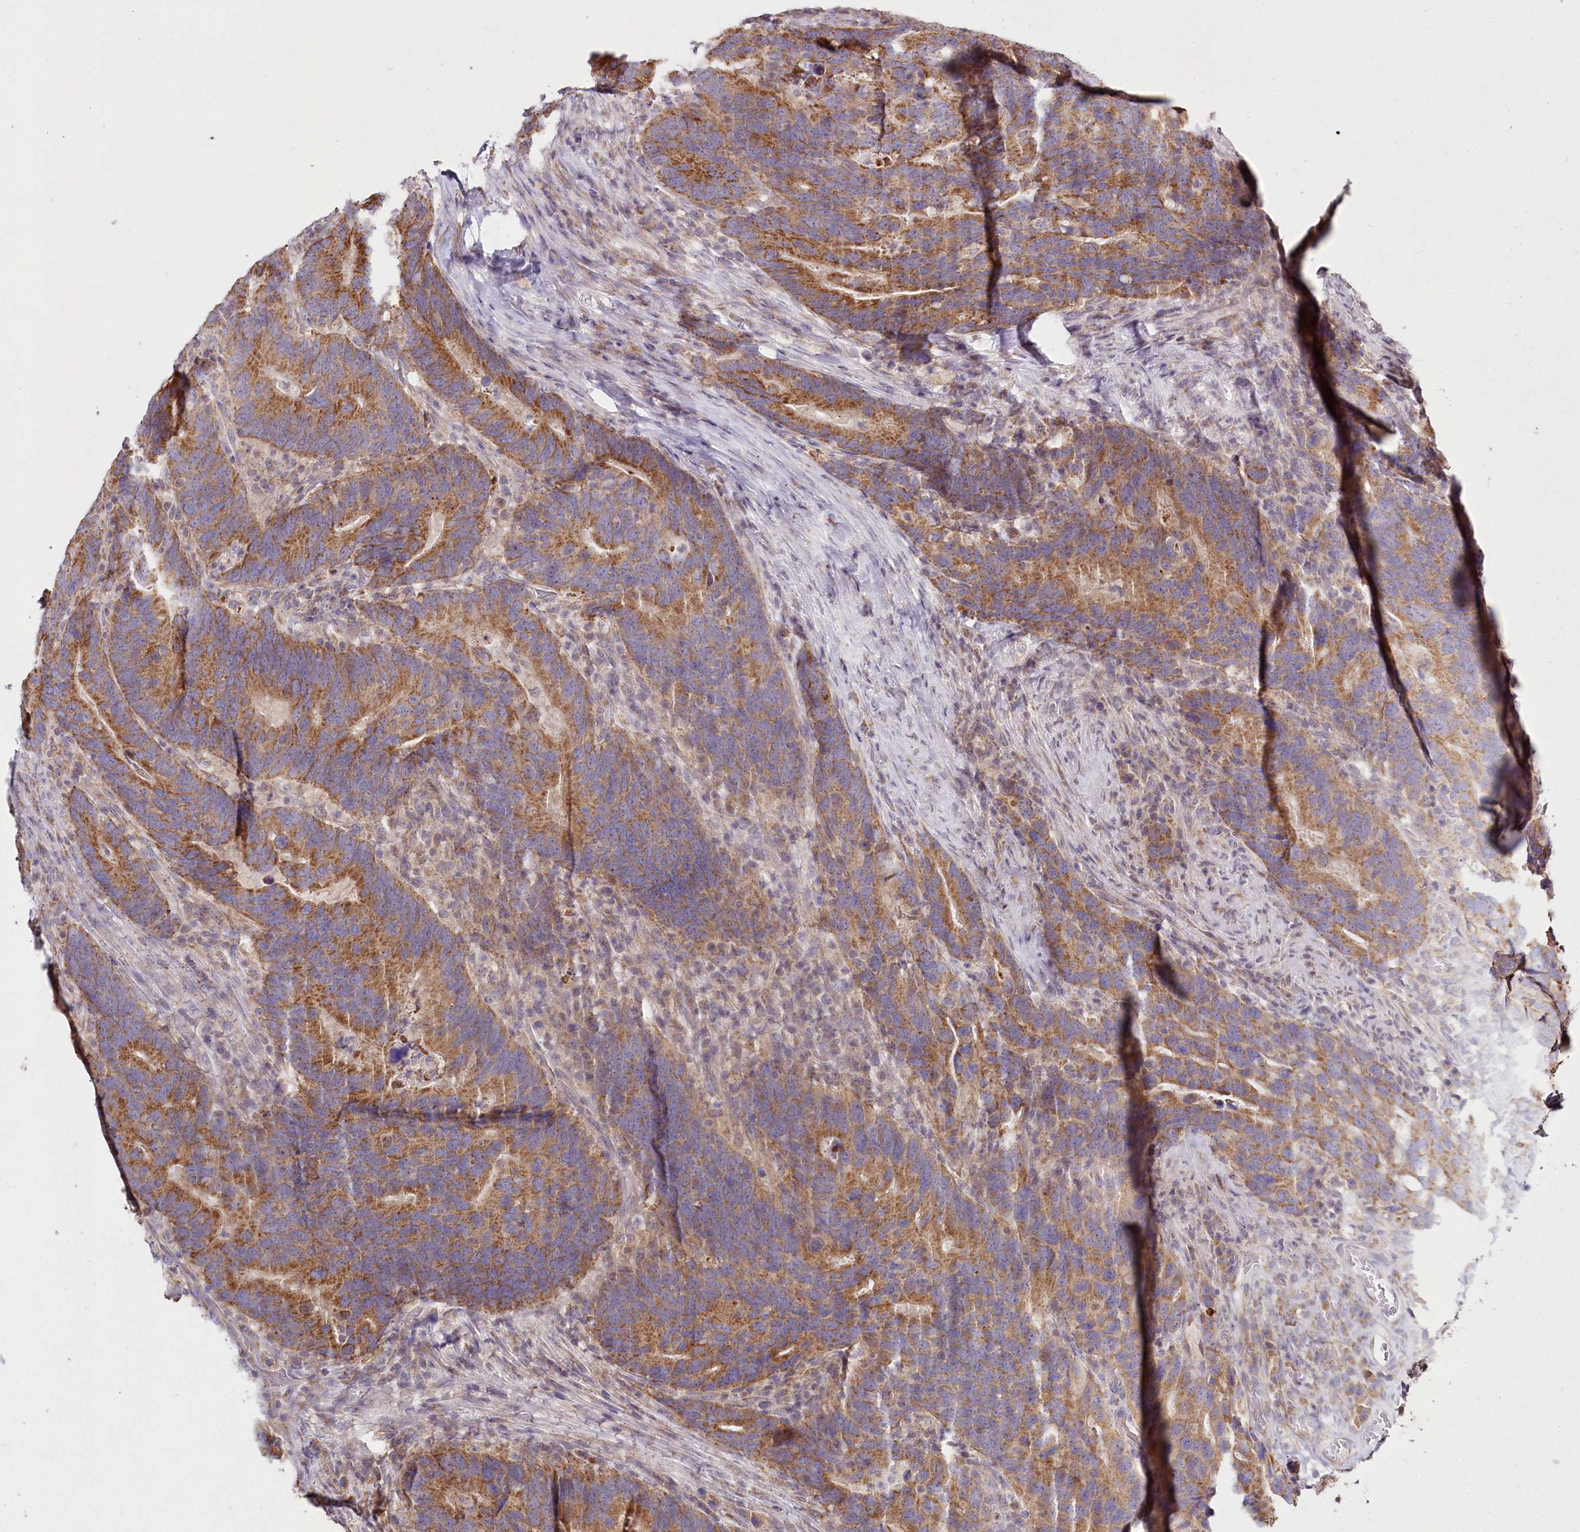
{"staining": {"intensity": "moderate", "quantity": ">75%", "location": "cytoplasmic/membranous"}, "tissue": "colorectal cancer", "cell_type": "Tumor cells", "image_type": "cancer", "snomed": [{"axis": "morphology", "description": "Adenocarcinoma, NOS"}, {"axis": "topography", "description": "Colon"}], "caption": "Moderate cytoplasmic/membranous expression is appreciated in about >75% of tumor cells in adenocarcinoma (colorectal). (DAB (3,3'-diaminobenzidine) IHC, brown staining for protein, blue staining for nuclei).", "gene": "ACOX2", "patient": {"sex": "female", "age": 66}}